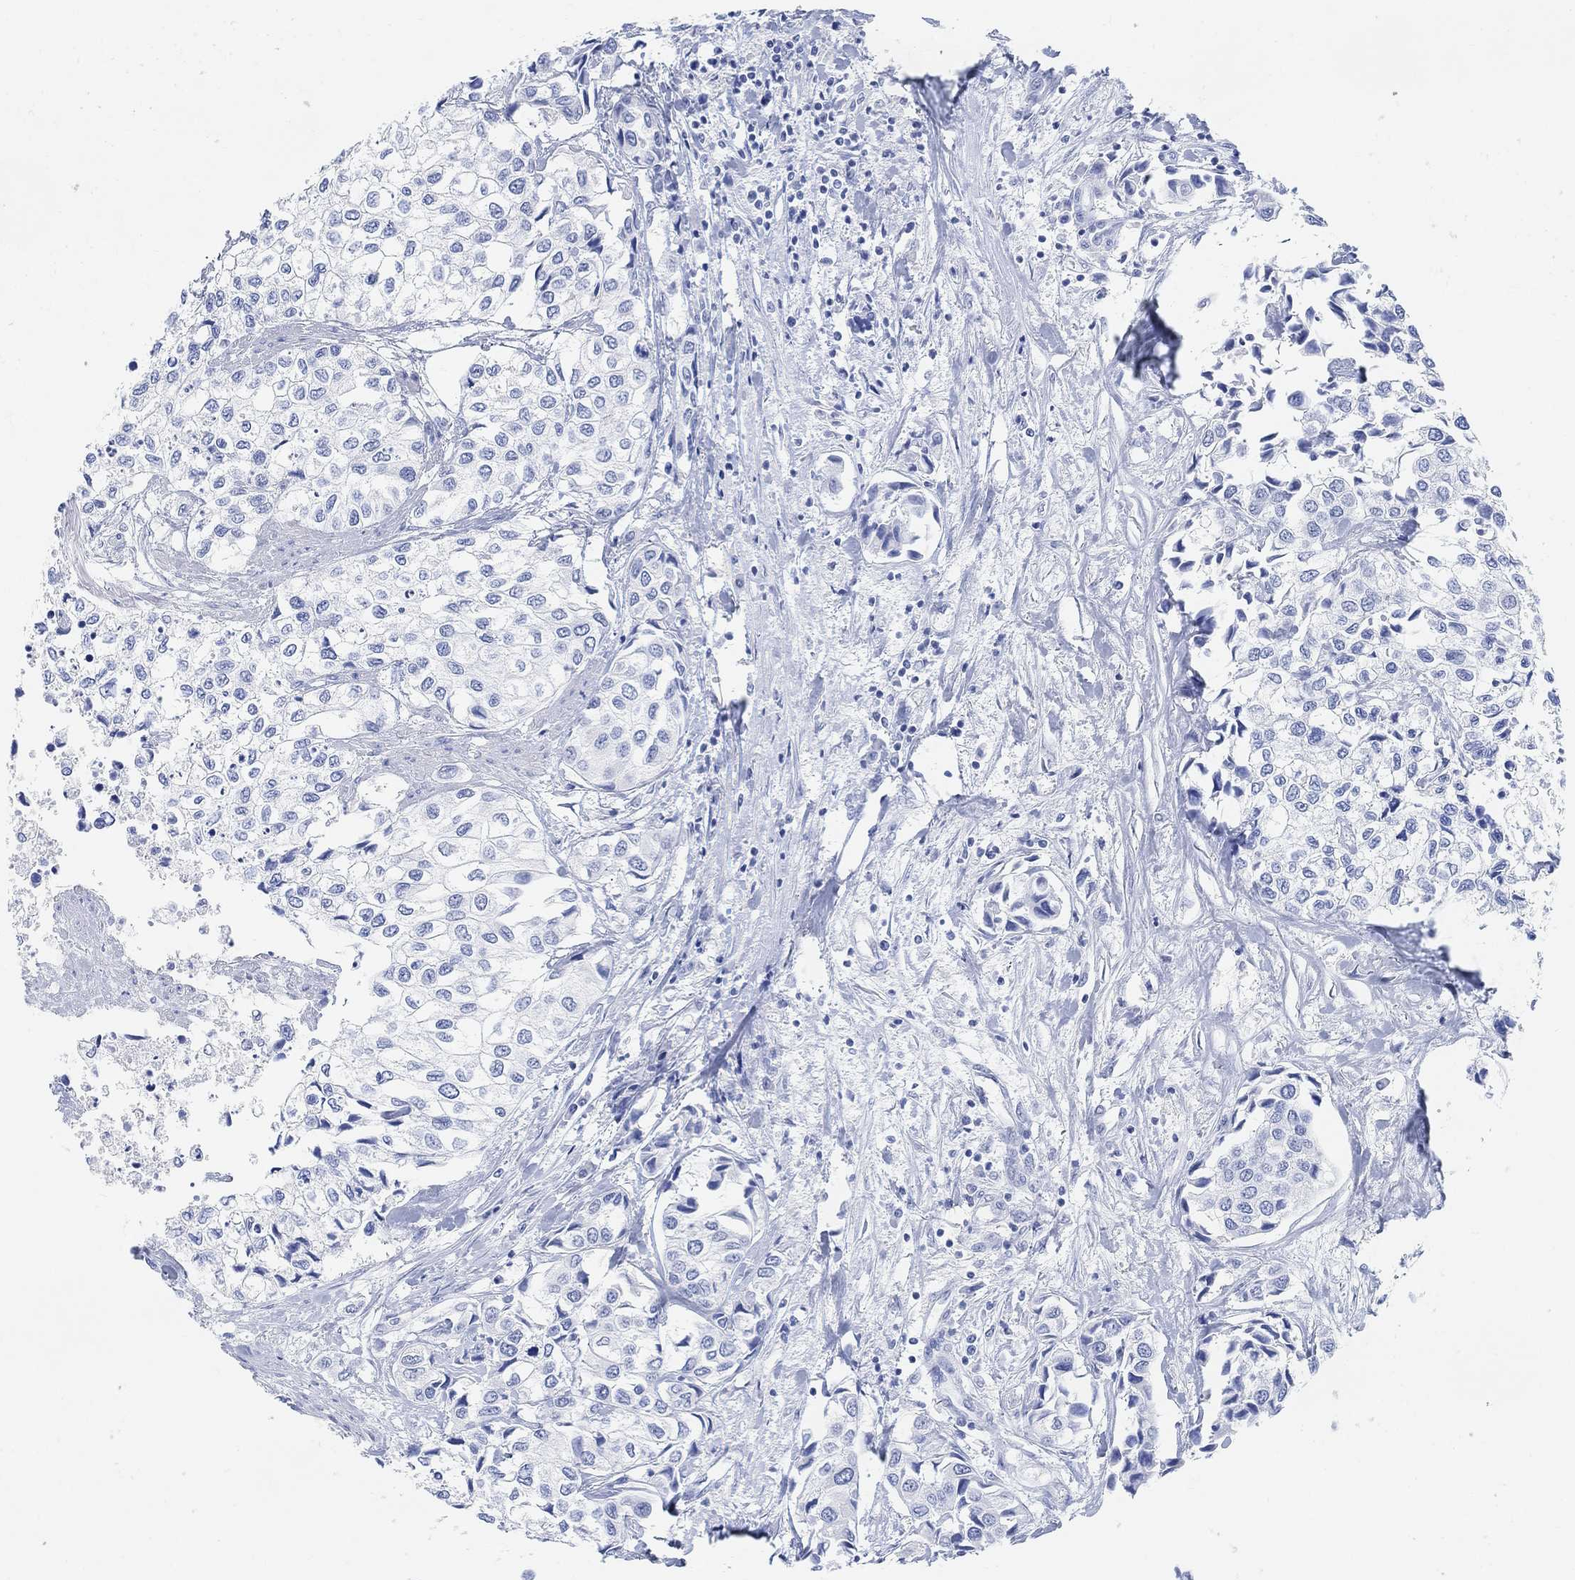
{"staining": {"intensity": "negative", "quantity": "none", "location": "none"}, "tissue": "urothelial cancer", "cell_type": "Tumor cells", "image_type": "cancer", "snomed": [{"axis": "morphology", "description": "Urothelial carcinoma, High grade"}, {"axis": "topography", "description": "Urinary bladder"}], "caption": "Tumor cells show no significant protein expression in urothelial cancer.", "gene": "ENO4", "patient": {"sex": "male", "age": 73}}